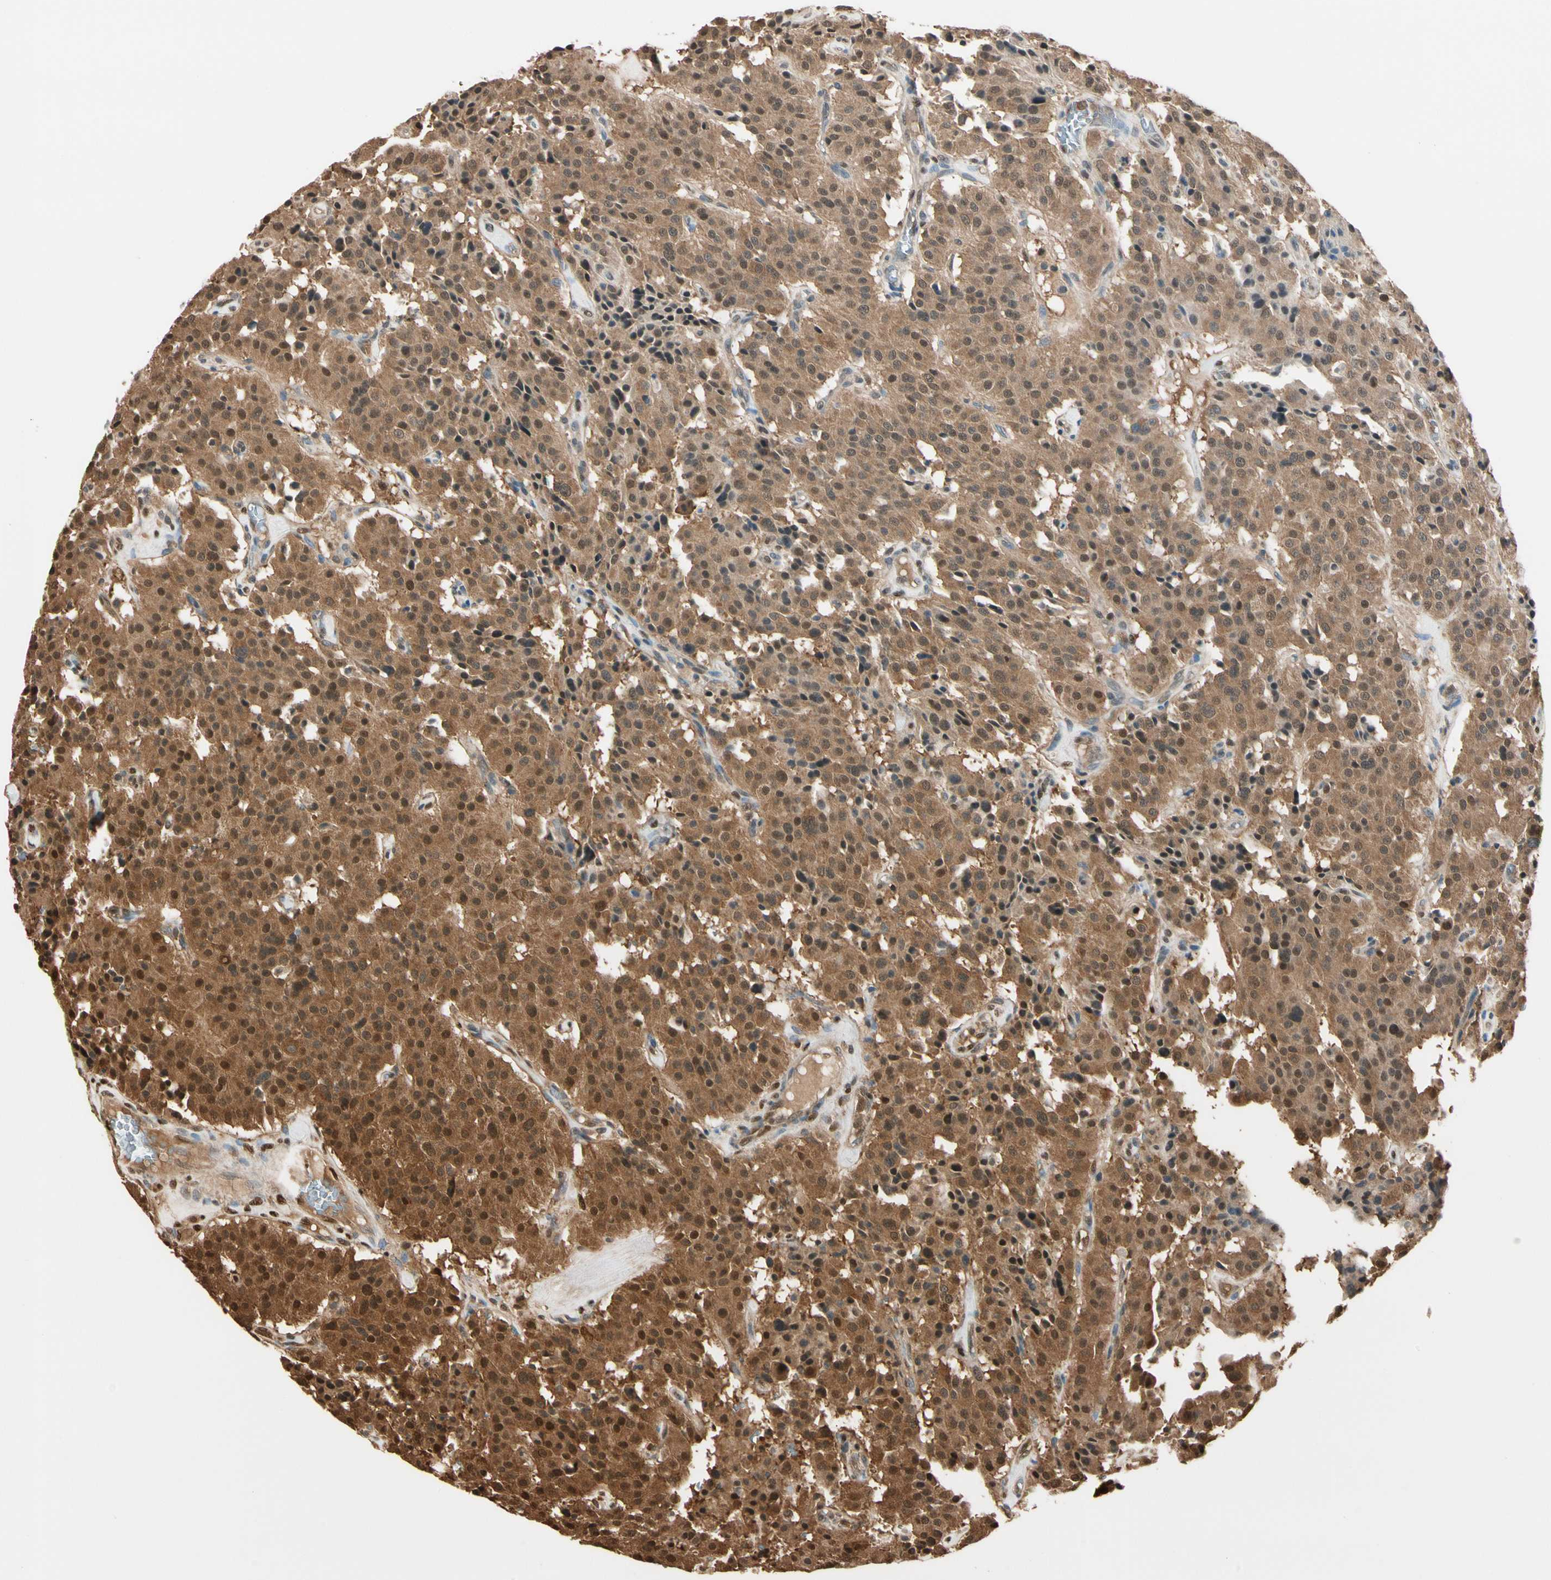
{"staining": {"intensity": "moderate", "quantity": ">75%", "location": "cytoplasmic/membranous,nuclear"}, "tissue": "carcinoid", "cell_type": "Tumor cells", "image_type": "cancer", "snomed": [{"axis": "morphology", "description": "Carcinoid, malignant, NOS"}, {"axis": "topography", "description": "Lung"}], "caption": "Immunohistochemical staining of human malignant carcinoid reveals moderate cytoplasmic/membranous and nuclear protein expression in about >75% of tumor cells.", "gene": "PNCK", "patient": {"sex": "male", "age": 30}}